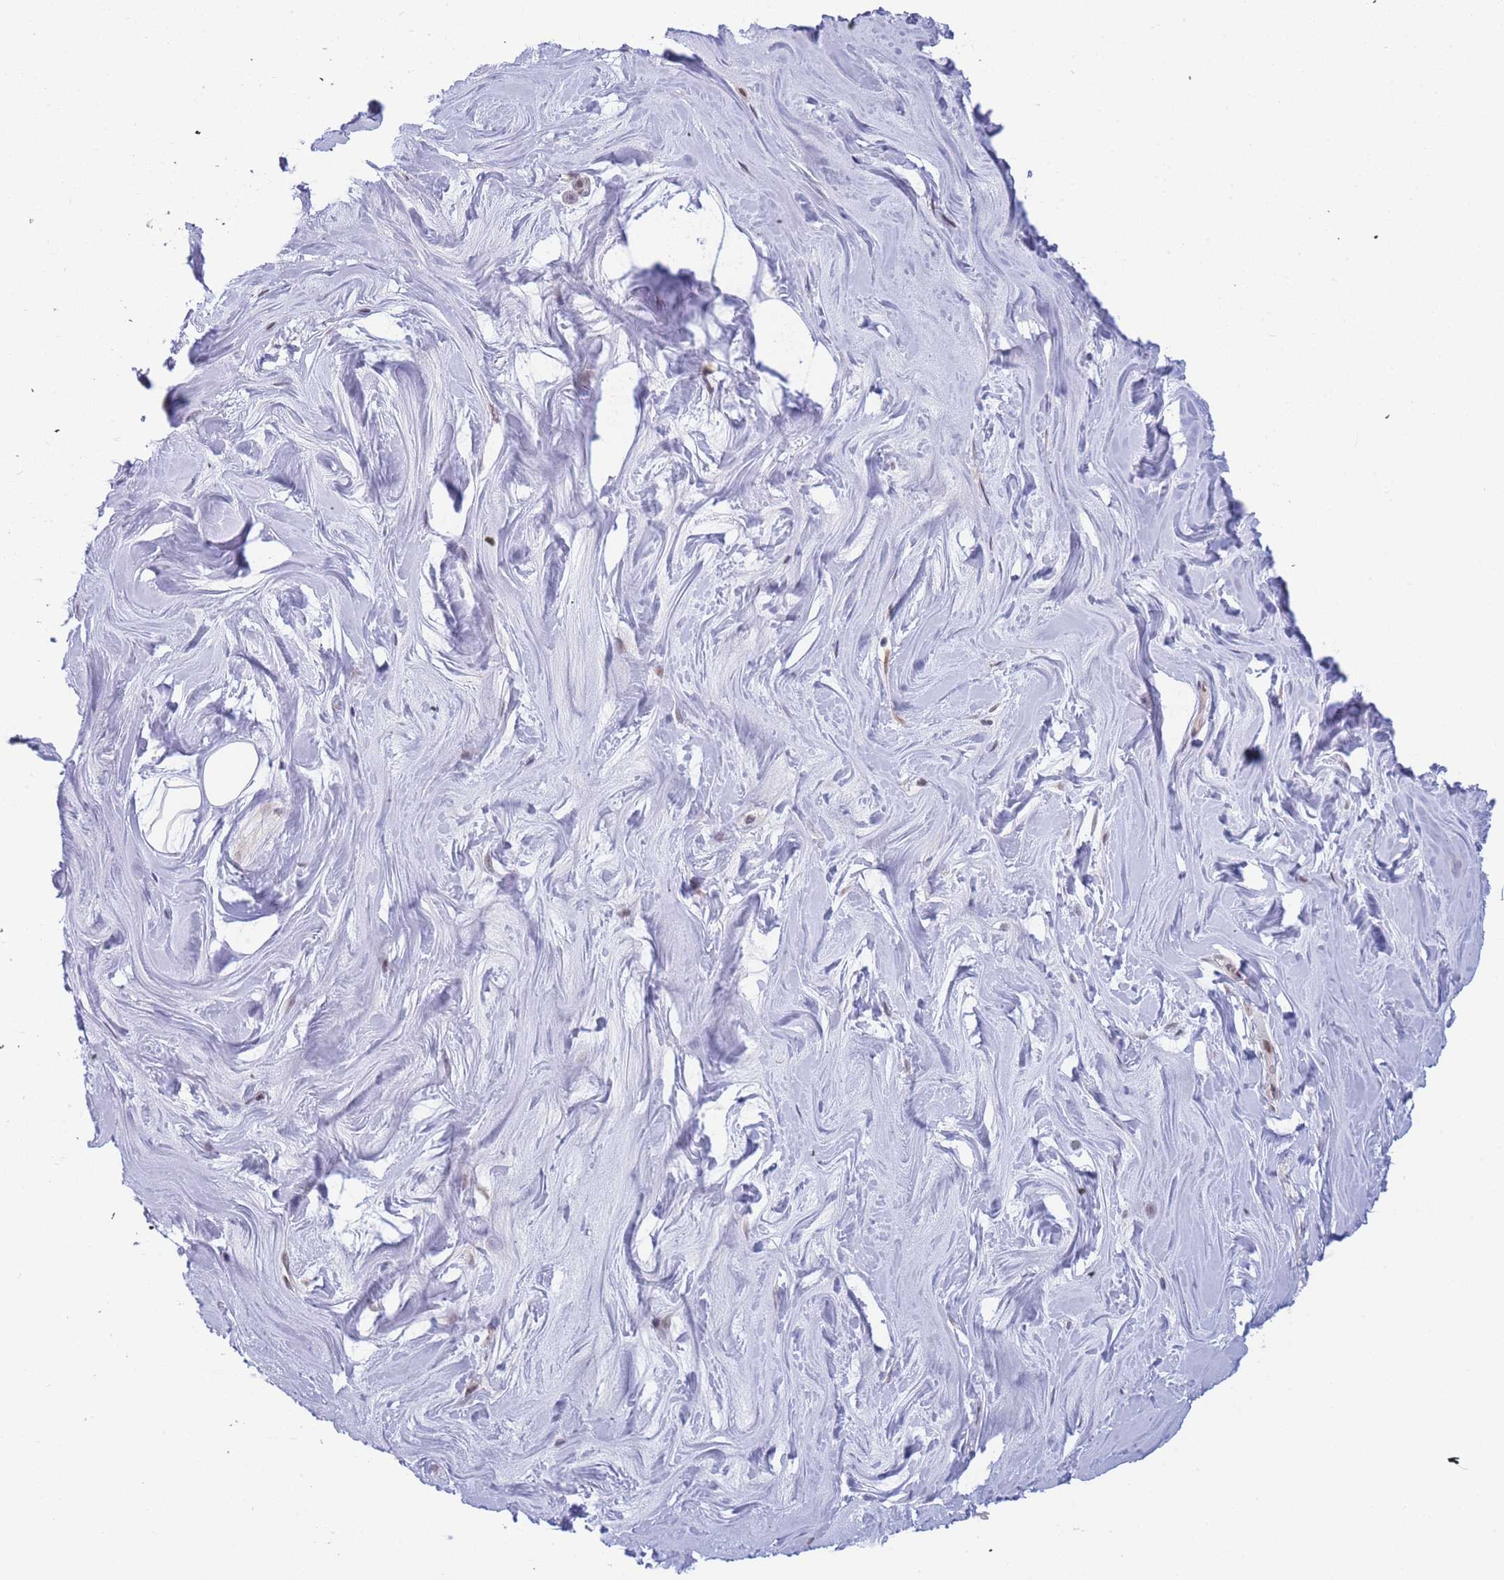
{"staining": {"intensity": "negative", "quantity": "none", "location": "none"}, "tissue": "adipose tissue", "cell_type": "Adipocytes", "image_type": "normal", "snomed": [{"axis": "morphology", "description": "Normal tissue, NOS"}, {"axis": "topography", "description": "Breast"}], "caption": "Immunohistochemistry photomicrograph of unremarkable human adipose tissue stained for a protein (brown), which reveals no expression in adipocytes.", "gene": "DEAF1", "patient": {"sex": "female", "age": 26}}